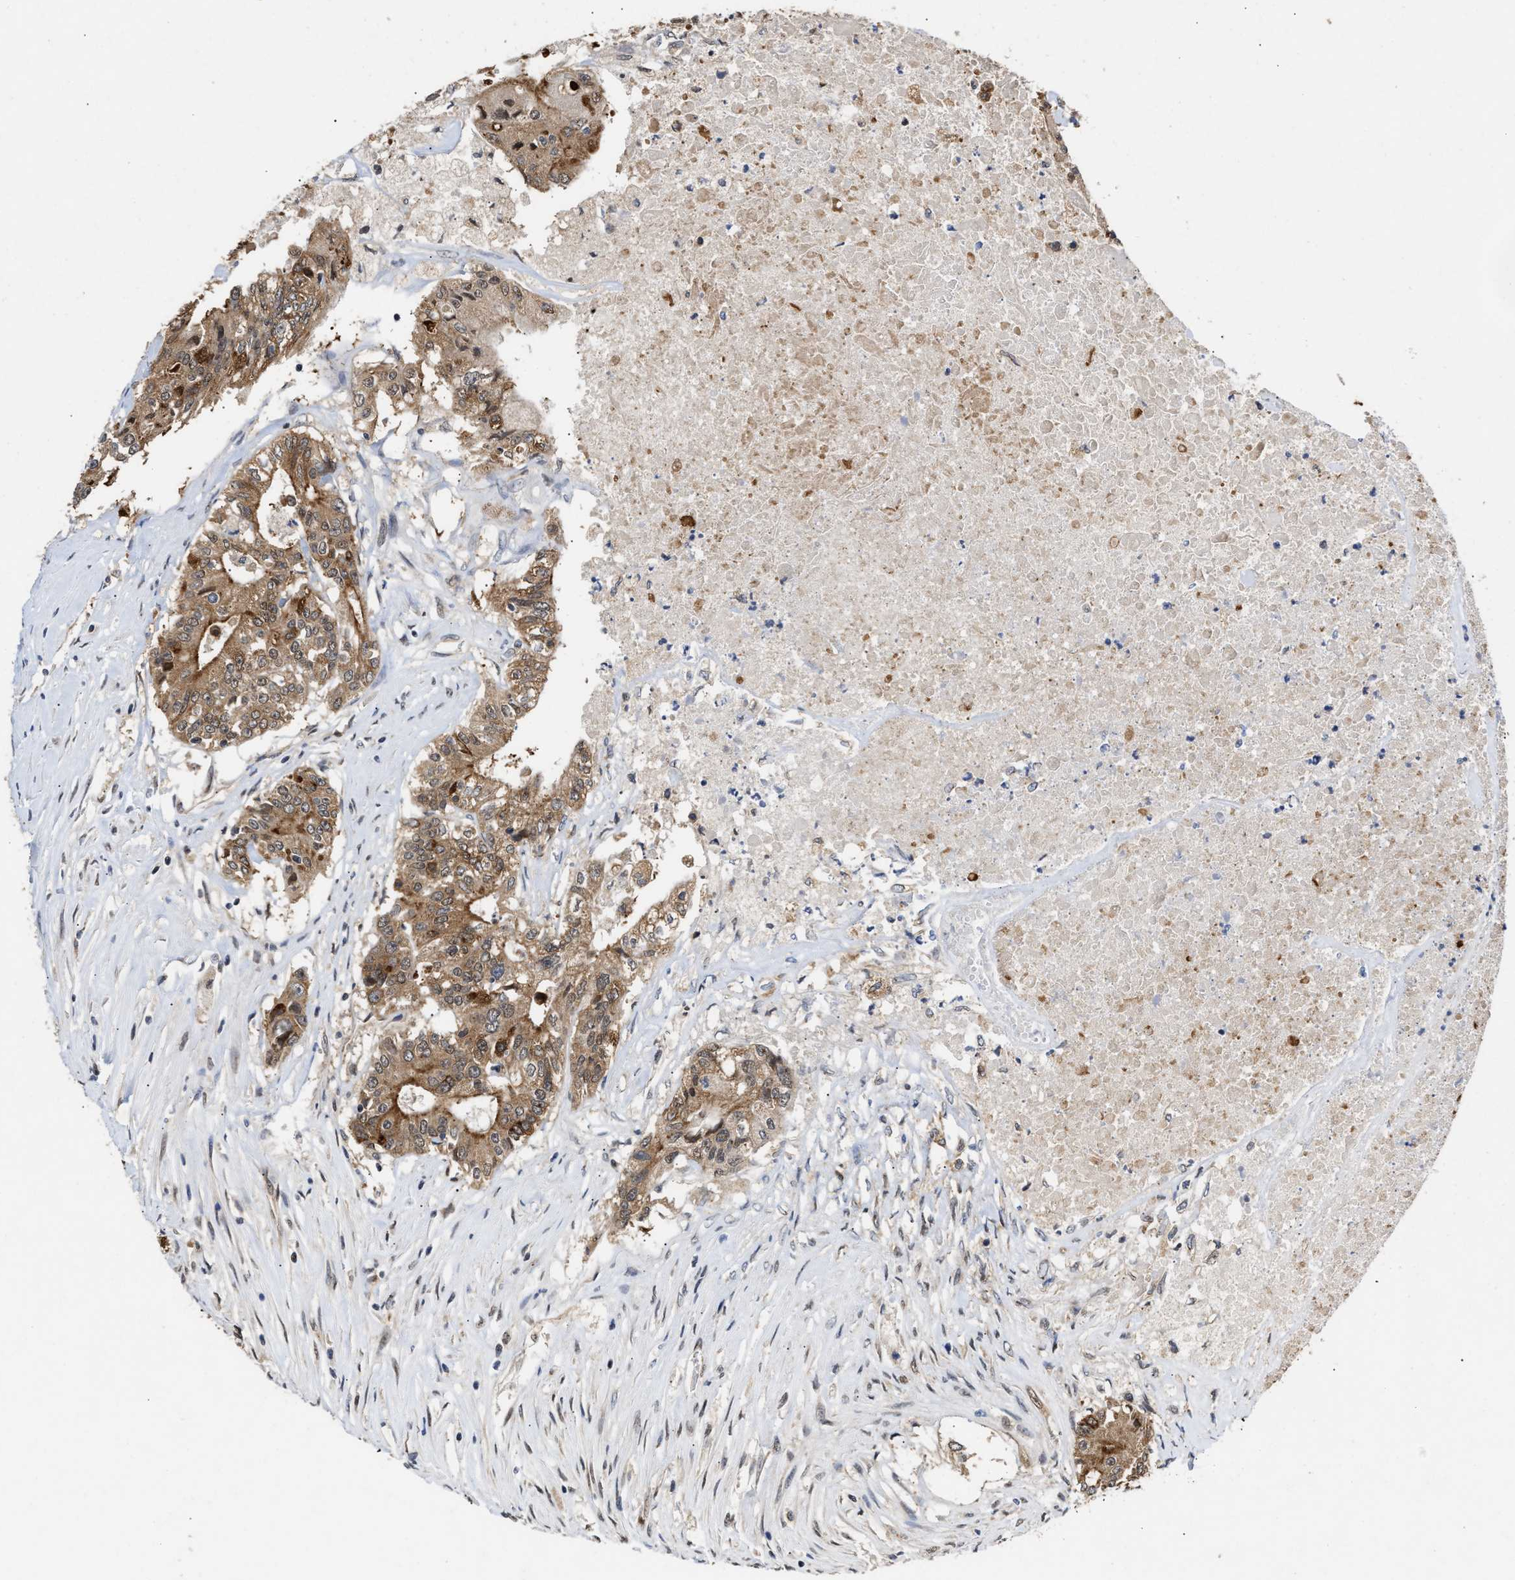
{"staining": {"intensity": "moderate", "quantity": ">75%", "location": "cytoplasmic/membranous"}, "tissue": "colorectal cancer", "cell_type": "Tumor cells", "image_type": "cancer", "snomed": [{"axis": "morphology", "description": "Adenocarcinoma, NOS"}, {"axis": "topography", "description": "Colon"}], "caption": "Human colorectal cancer stained with a protein marker displays moderate staining in tumor cells.", "gene": "CLIP2", "patient": {"sex": "female", "age": 77}}